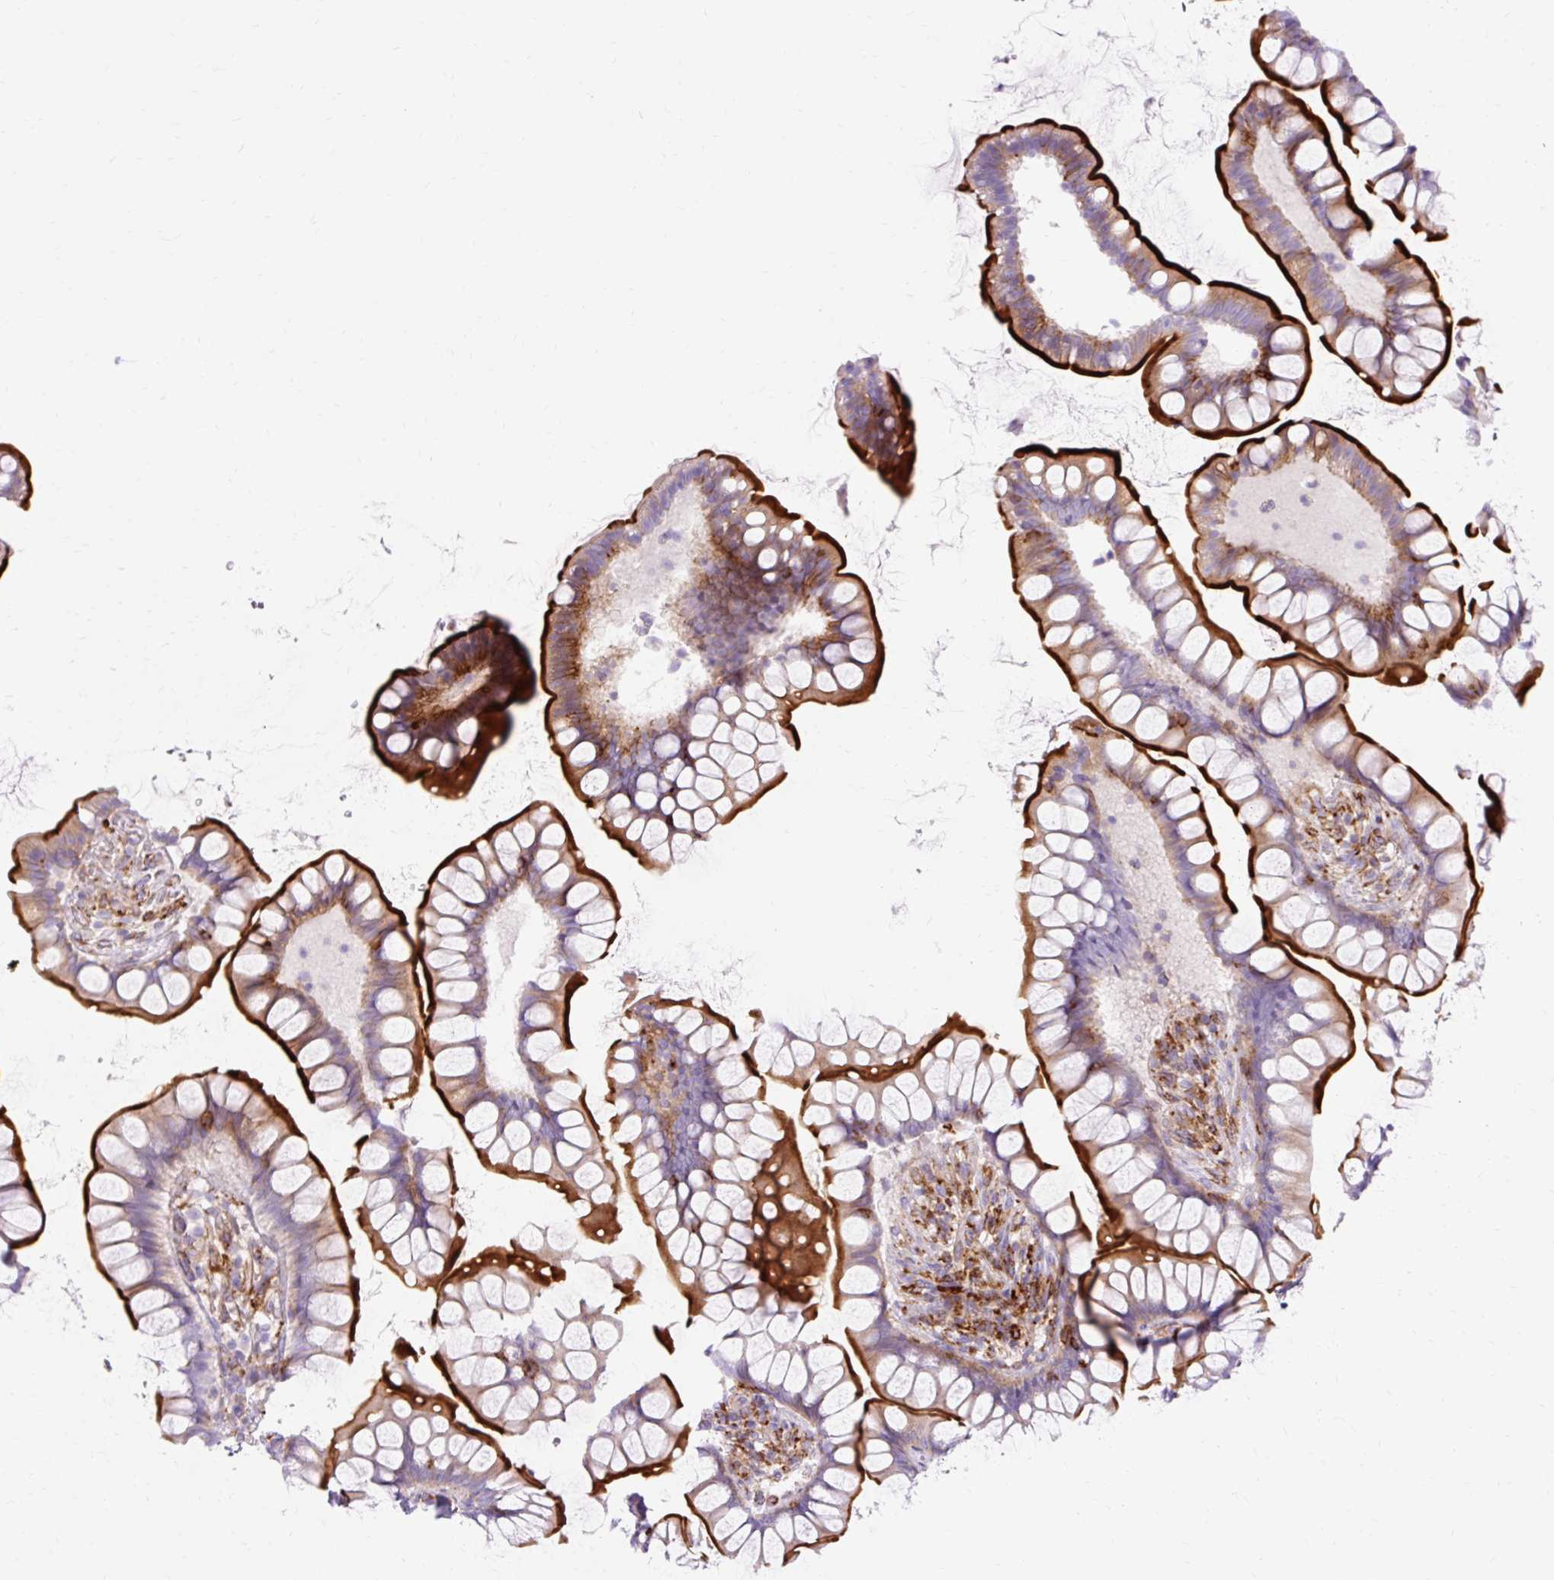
{"staining": {"intensity": "strong", "quantity": "25%-75%", "location": "cytoplasmic/membranous"}, "tissue": "small intestine", "cell_type": "Glandular cells", "image_type": "normal", "snomed": [{"axis": "morphology", "description": "Normal tissue, NOS"}, {"axis": "topography", "description": "Small intestine"}], "caption": "The image exhibits immunohistochemical staining of benign small intestine. There is strong cytoplasmic/membranous staining is present in approximately 25%-75% of glandular cells.", "gene": "CORO7", "patient": {"sex": "male", "age": 70}}